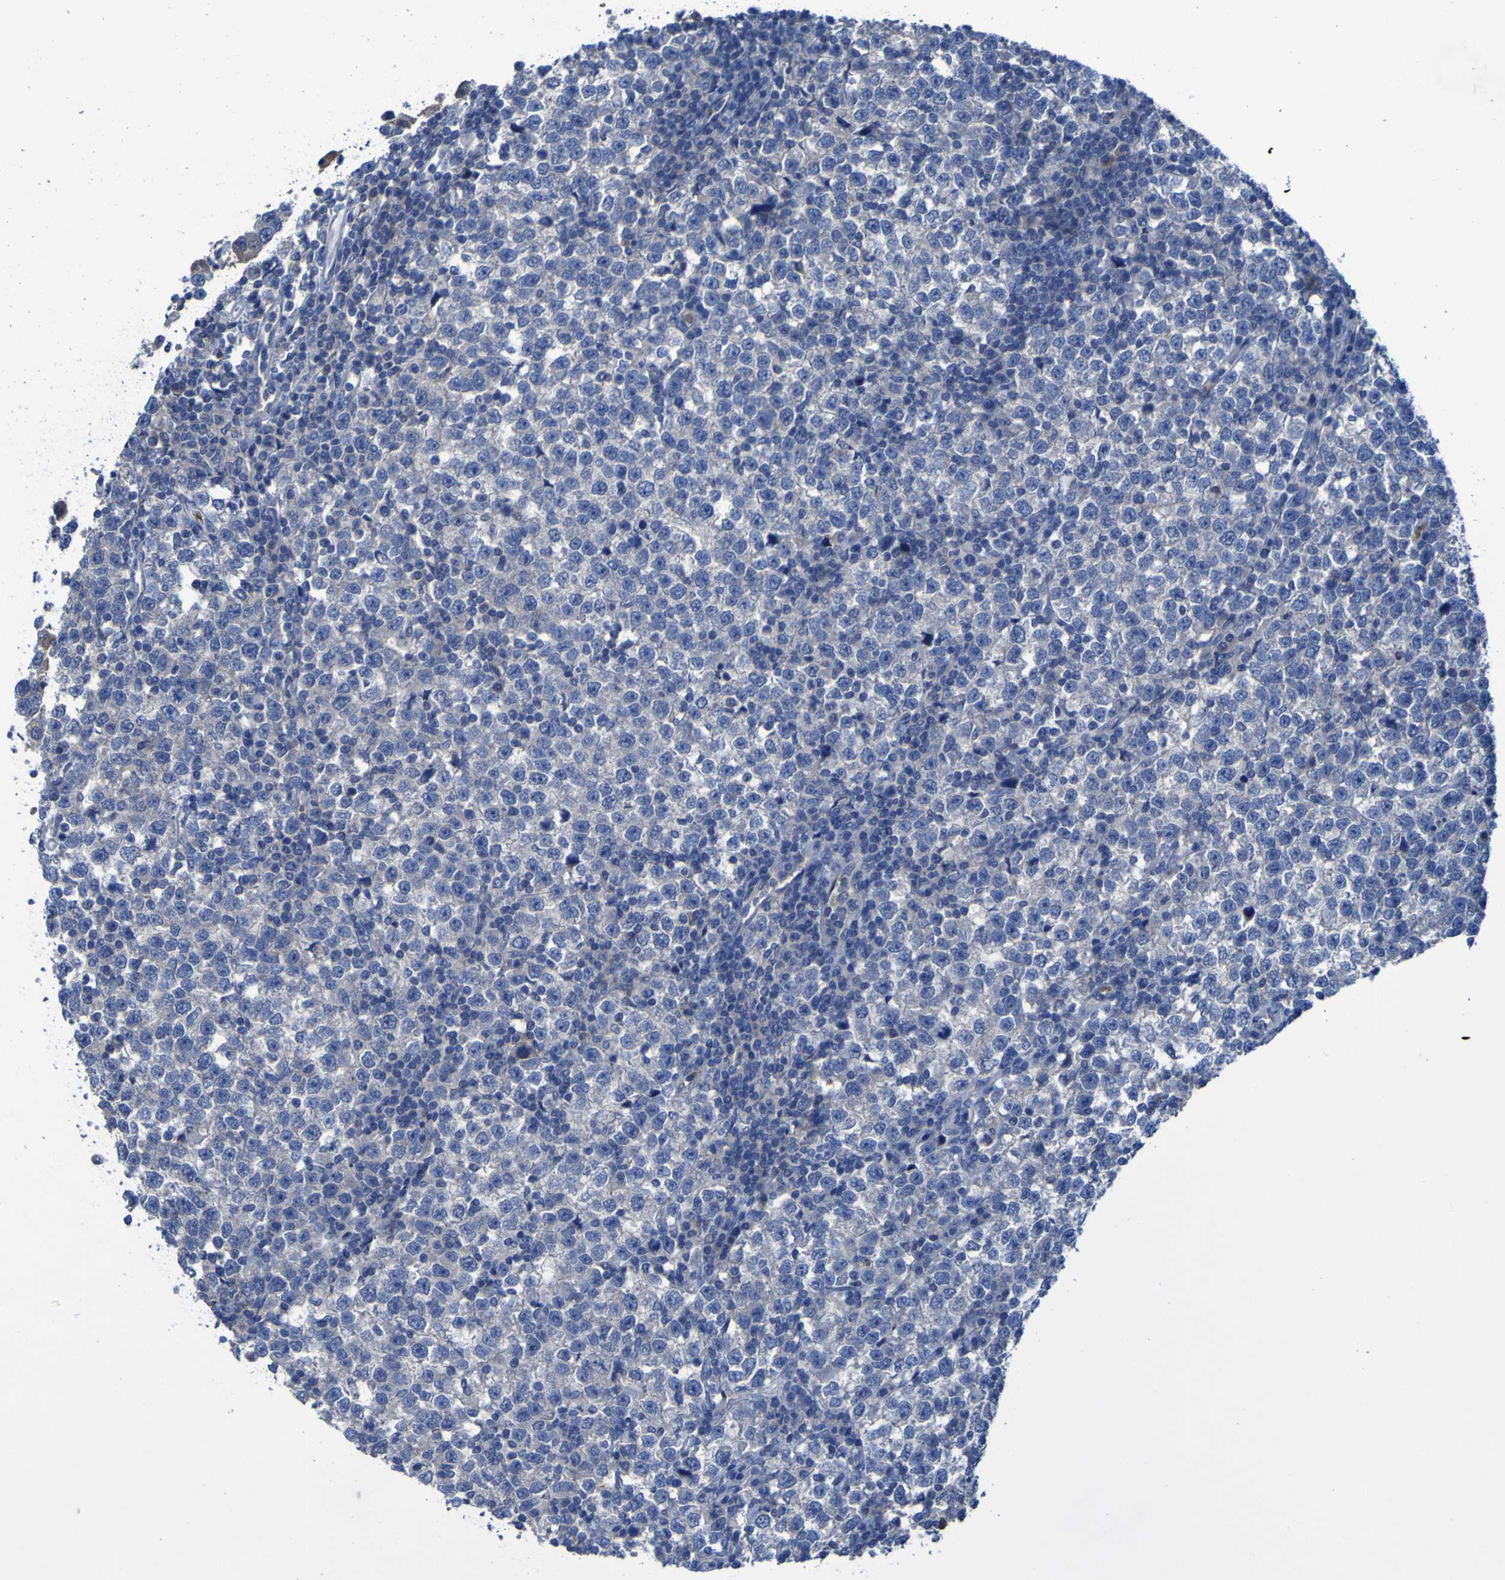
{"staining": {"intensity": "negative", "quantity": "none", "location": "none"}, "tissue": "testis cancer", "cell_type": "Tumor cells", "image_type": "cancer", "snomed": [{"axis": "morphology", "description": "Seminoma, NOS"}, {"axis": "topography", "description": "Testis"}], "caption": "This image is of testis seminoma stained with IHC to label a protein in brown with the nuclei are counter-stained blue. There is no positivity in tumor cells.", "gene": "SGK2", "patient": {"sex": "male", "age": 43}}